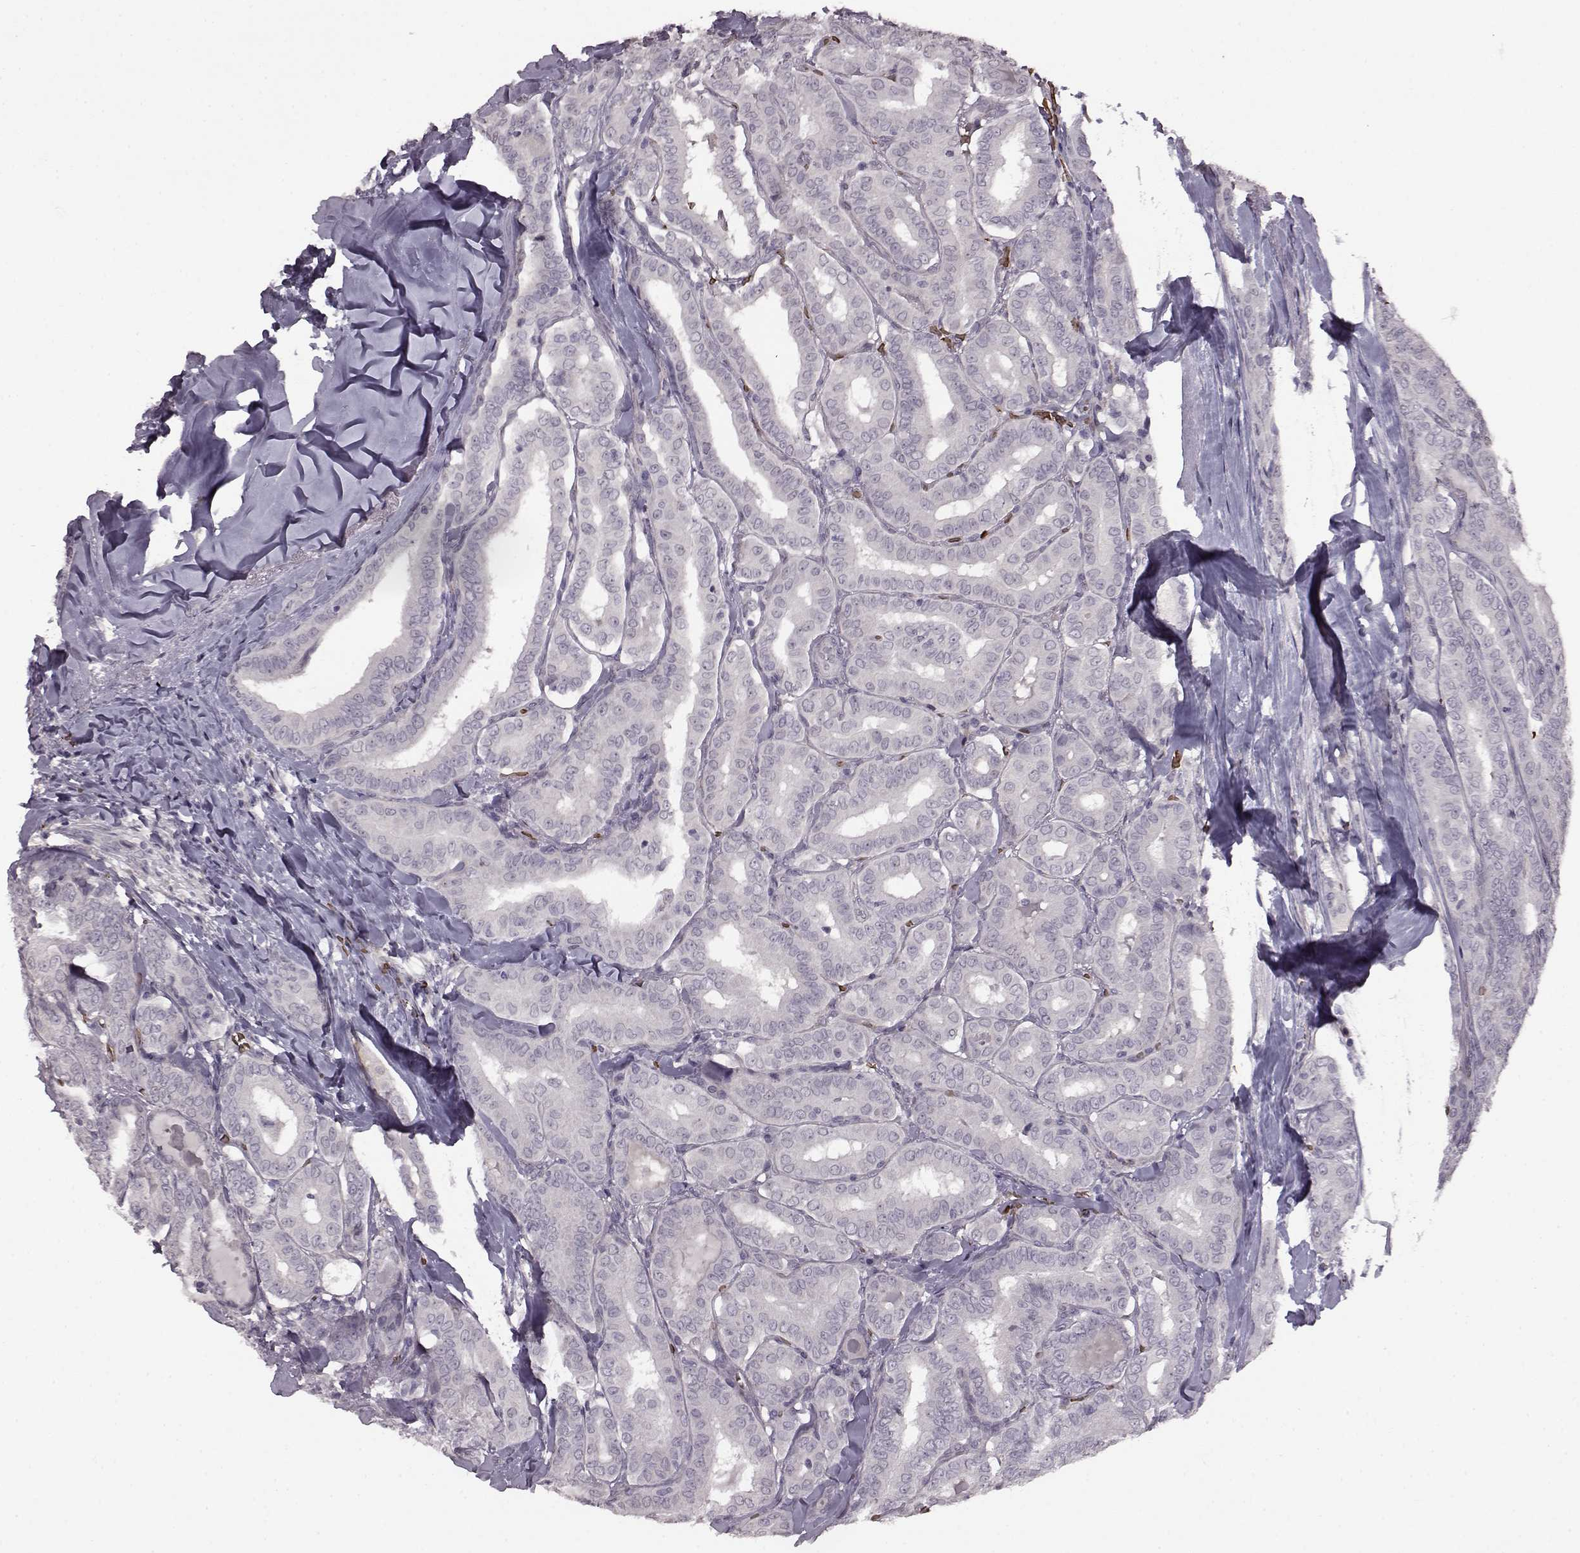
{"staining": {"intensity": "negative", "quantity": "none", "location": "none"}, "tissue": "thyroid cancer", "cell_type": "Tumor cells", "image_type": "cancer", "snomed": [{"axis": "morphology", "description": "Papillary adenocarcinoma, NOS"}, {"axis": "morphology", "description": "Papillary adenoma metastatic"}, {"axis": "topography", "description": "Thyroid gland"}], "caption": "This micrograph is of thyroid papillary adenoma metastatic stained with IHC to label a protein in brown with the nuclei are counter-stained blue. There is no expression in tumor cells.", "gene": "PROP1", "patient": {"sex": "female", "age": 50}}